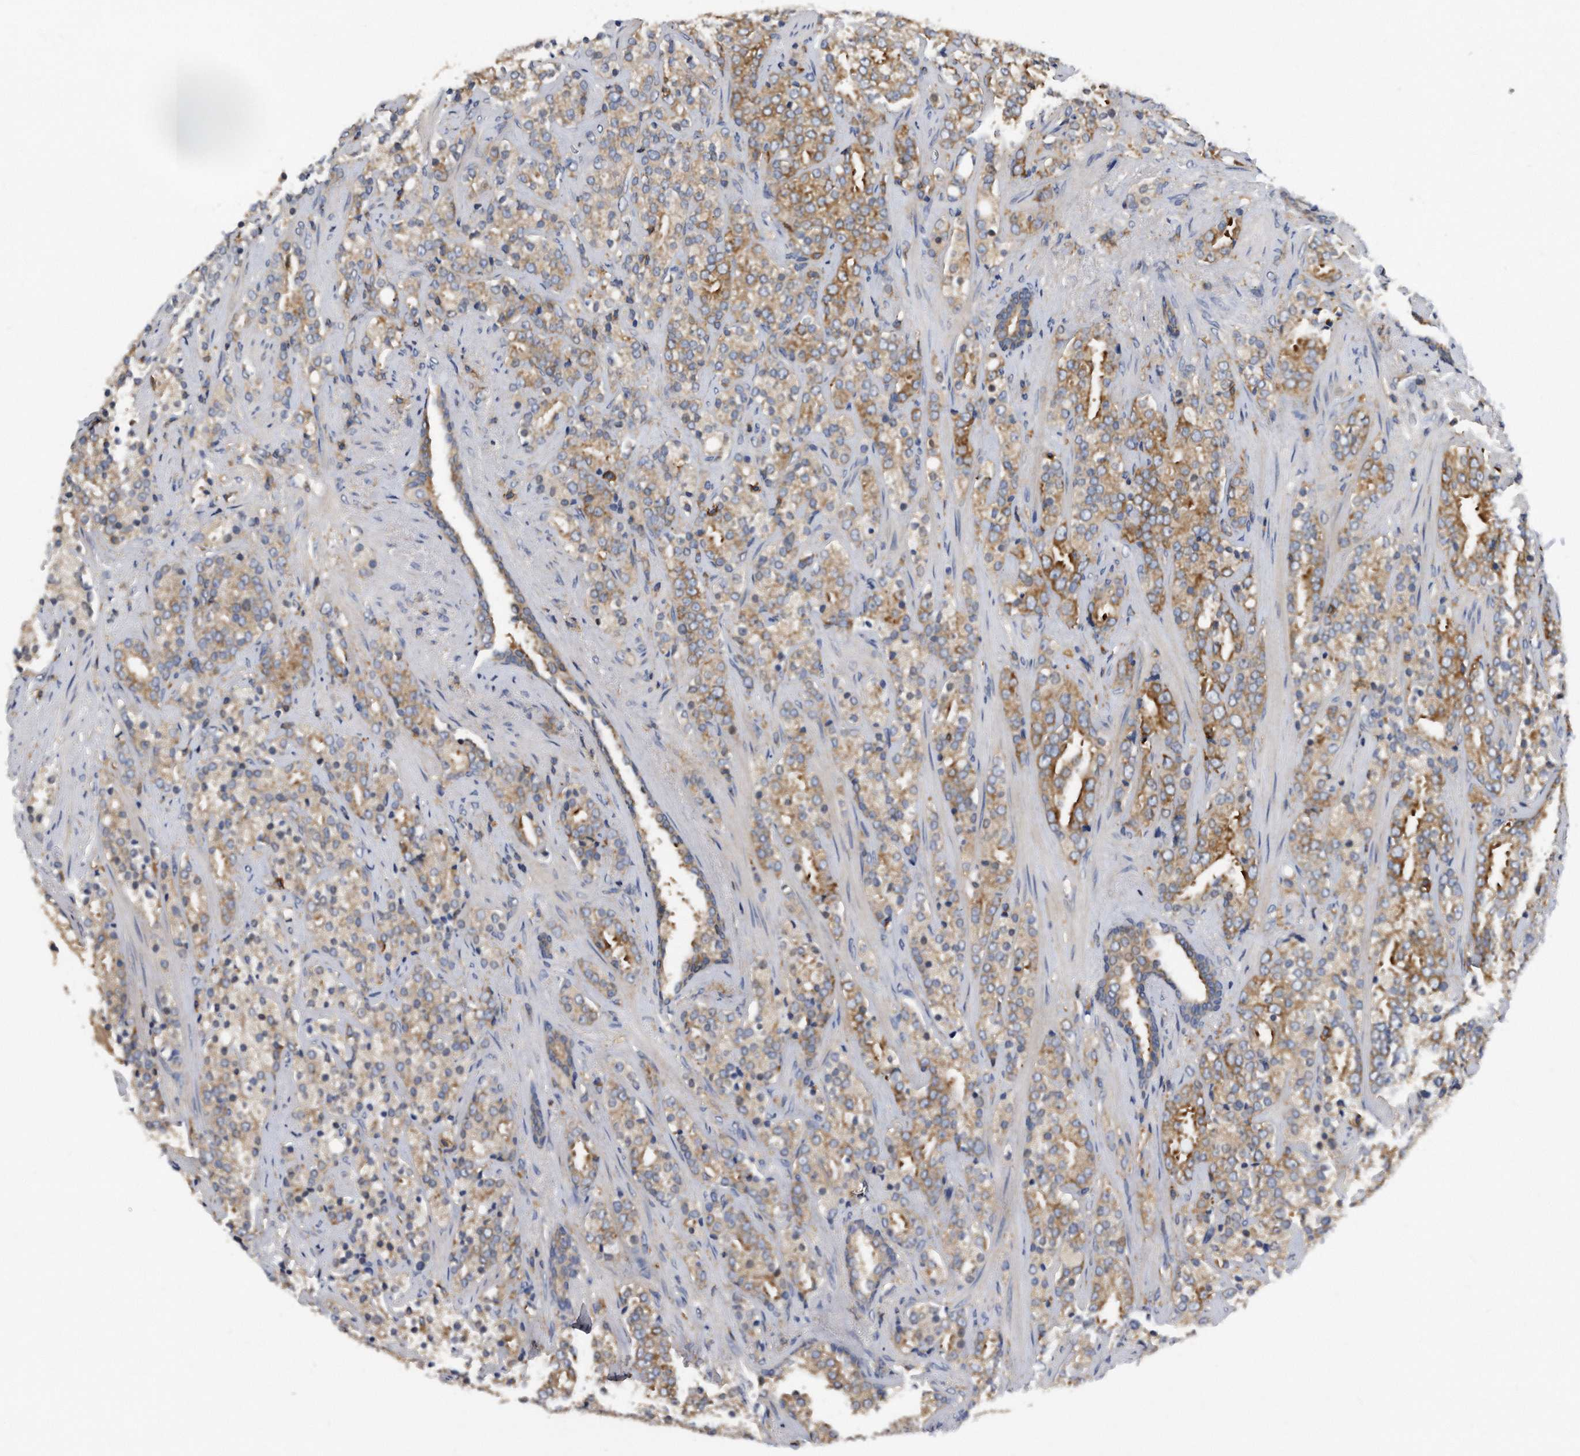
{"staining": {"intensity": "moderate", "quantity": ">75%", "location": "cytoplasmic/membranous"}, "tissue": "prostate cancer", "cell_type": "Tumor cells", "image_type": "cancer", "snomed": [{"axis": "morphology", "description": "Adenocarcinoma, High grade"}, {"axis": "topography", "description": "Prostate"}], "caption": "A high-resolution image shows IHC staining of high-grade adenocarcinoma (prostate), which shows moderate cytoplasmic/membranous staining in approximately >75% of tumor cells. The staining is performed using DAB (3,3'-diaminobenzidine) brown chromogen to label protein expression. The nuclei are counter-stained blue using hematoxylin.", "gene": "ATG5", "patient": {"sex": "male", "age": 71}}